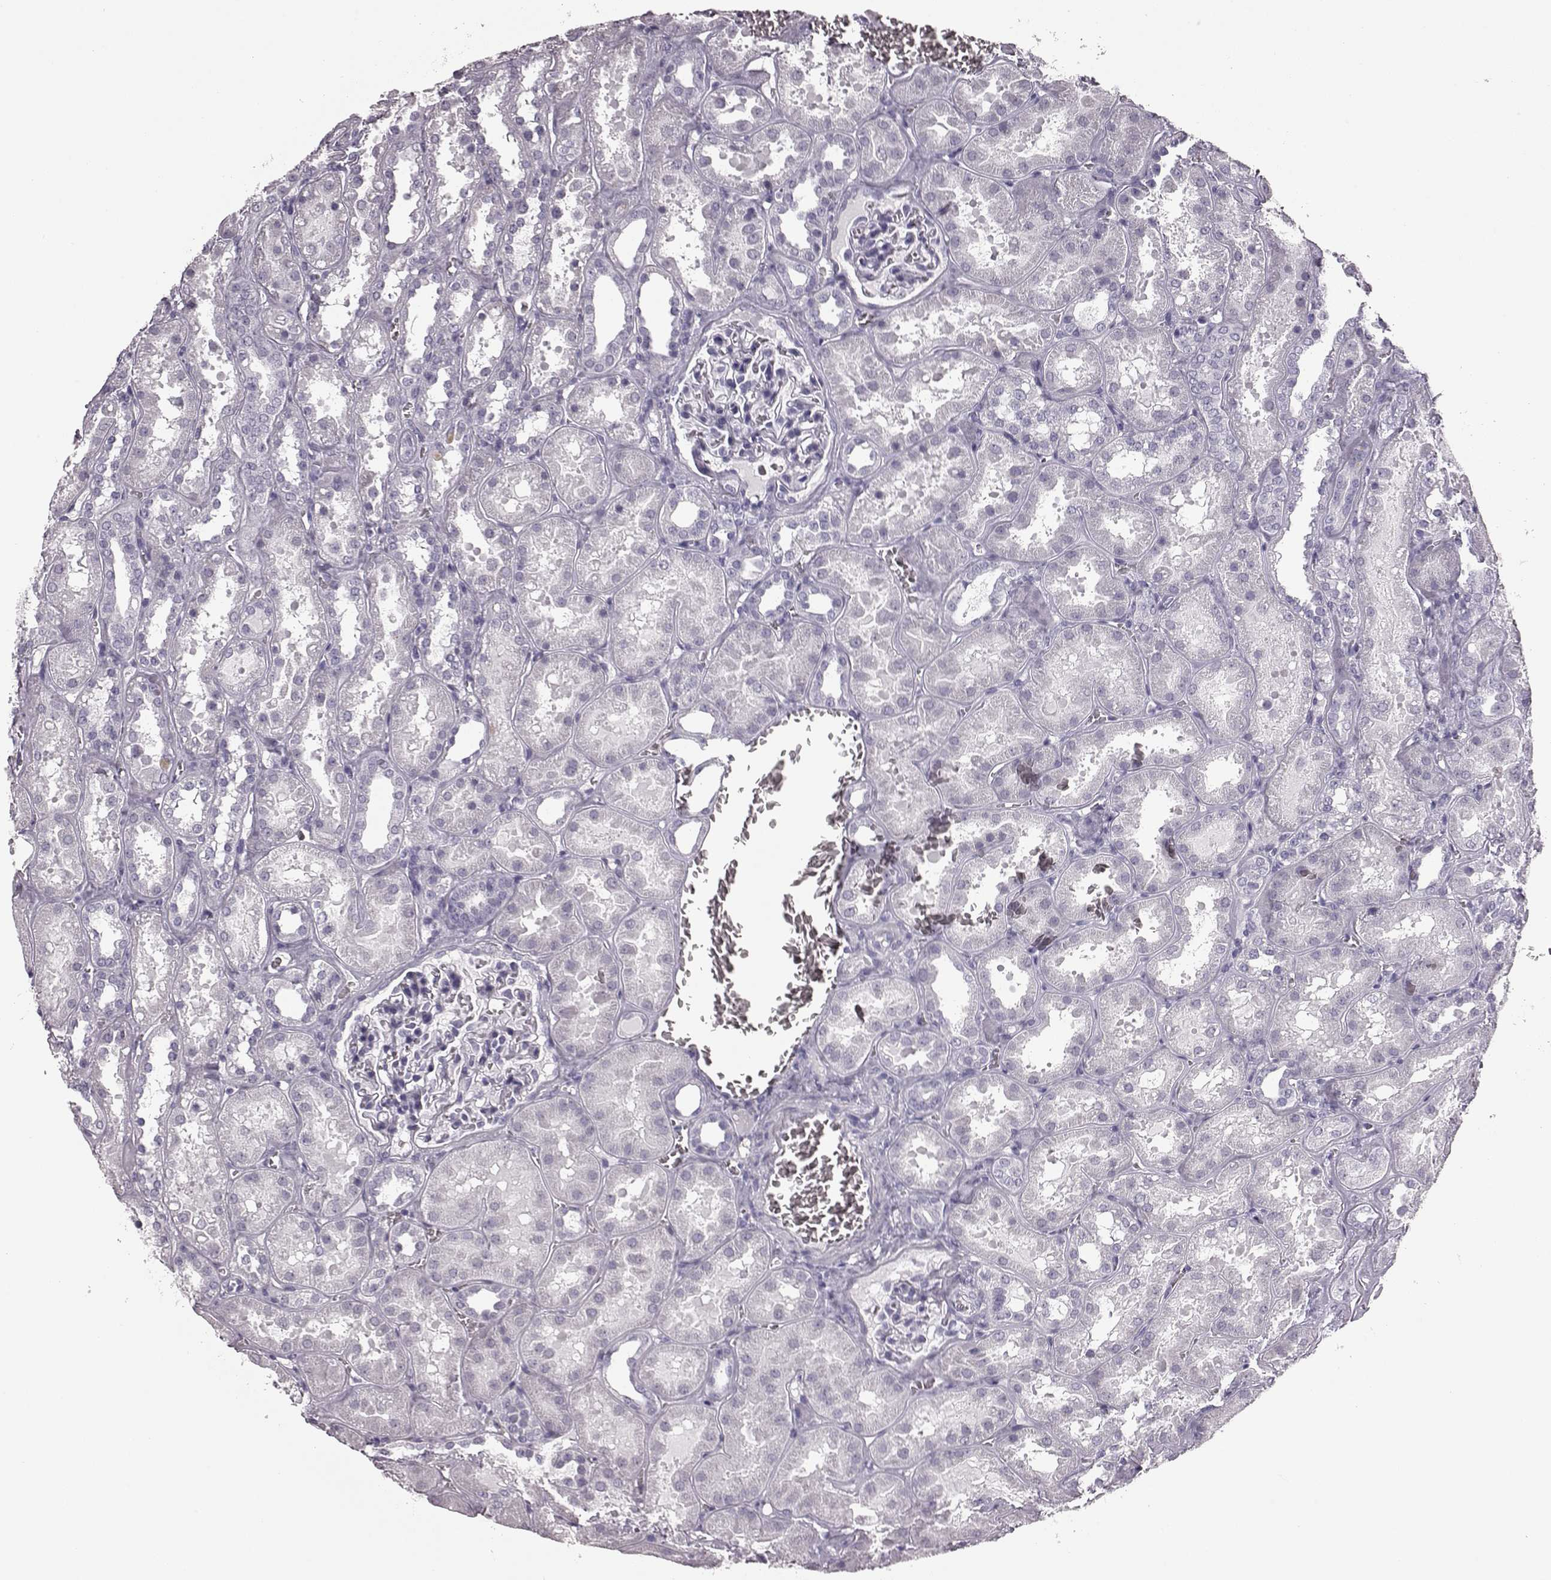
{"staining": {"intensity": "negative", "quantity": "none", "location": "none"}, "tissue": "kidney", "cell_type": "Cells in glomeruli", "image_type": "normal", "snomed": [{"axis": "morphology", "description": "Normal tissue, NOS"}, {"axis": "topography", "description": "Kidney"}], "caption": "Micrograph shows no significant protein expression in cells in glomeruli of benign kidney. (DAB IHC visualized using brightfield microscopy, high magnification).", "gene": "AIPL1", "patient": {"sex": "female", "age": 41}}